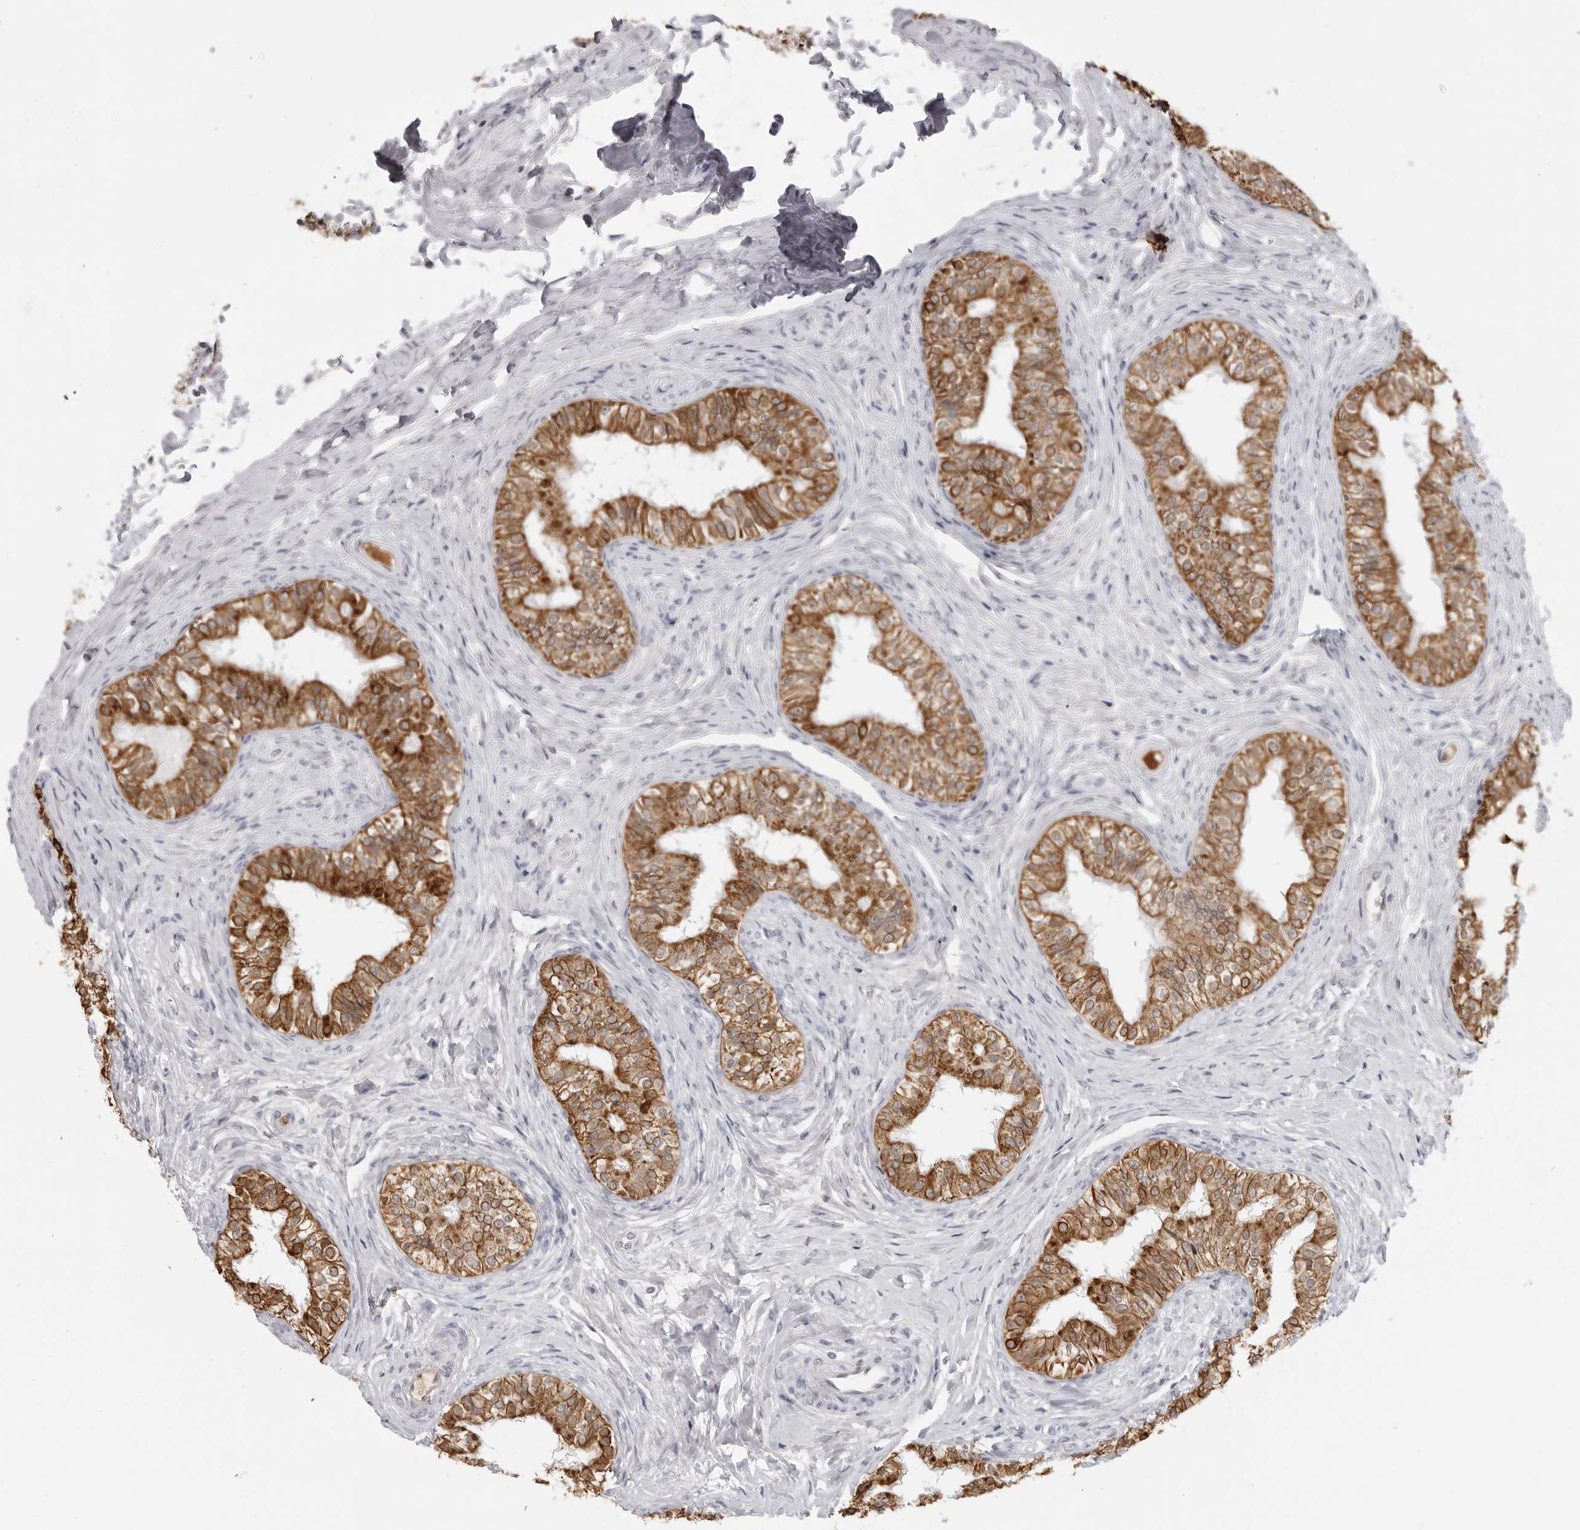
{"staining": {"intensity": "strong", "quantity": ">75%", "location": "cytoplasmic/membranous"}, "tissue": "epididymis", "cell_type": "Glandular cells", "image_type": "normal", "snomed": [{"axis": "morphology", "description": "Normal tissue, NOS"}, {"axis": "topography", "description": "Epididymis"}], "caption": "The micrograph shows a brown stain indicating the presence of a protein in the cytoplasmic/membranous of glandular cells in epididymis. The protein is shown in brown color, while the nuclei are stained blue.", "gene": "SERPINF2", "patient": {"sex": "male", "age": 49}}